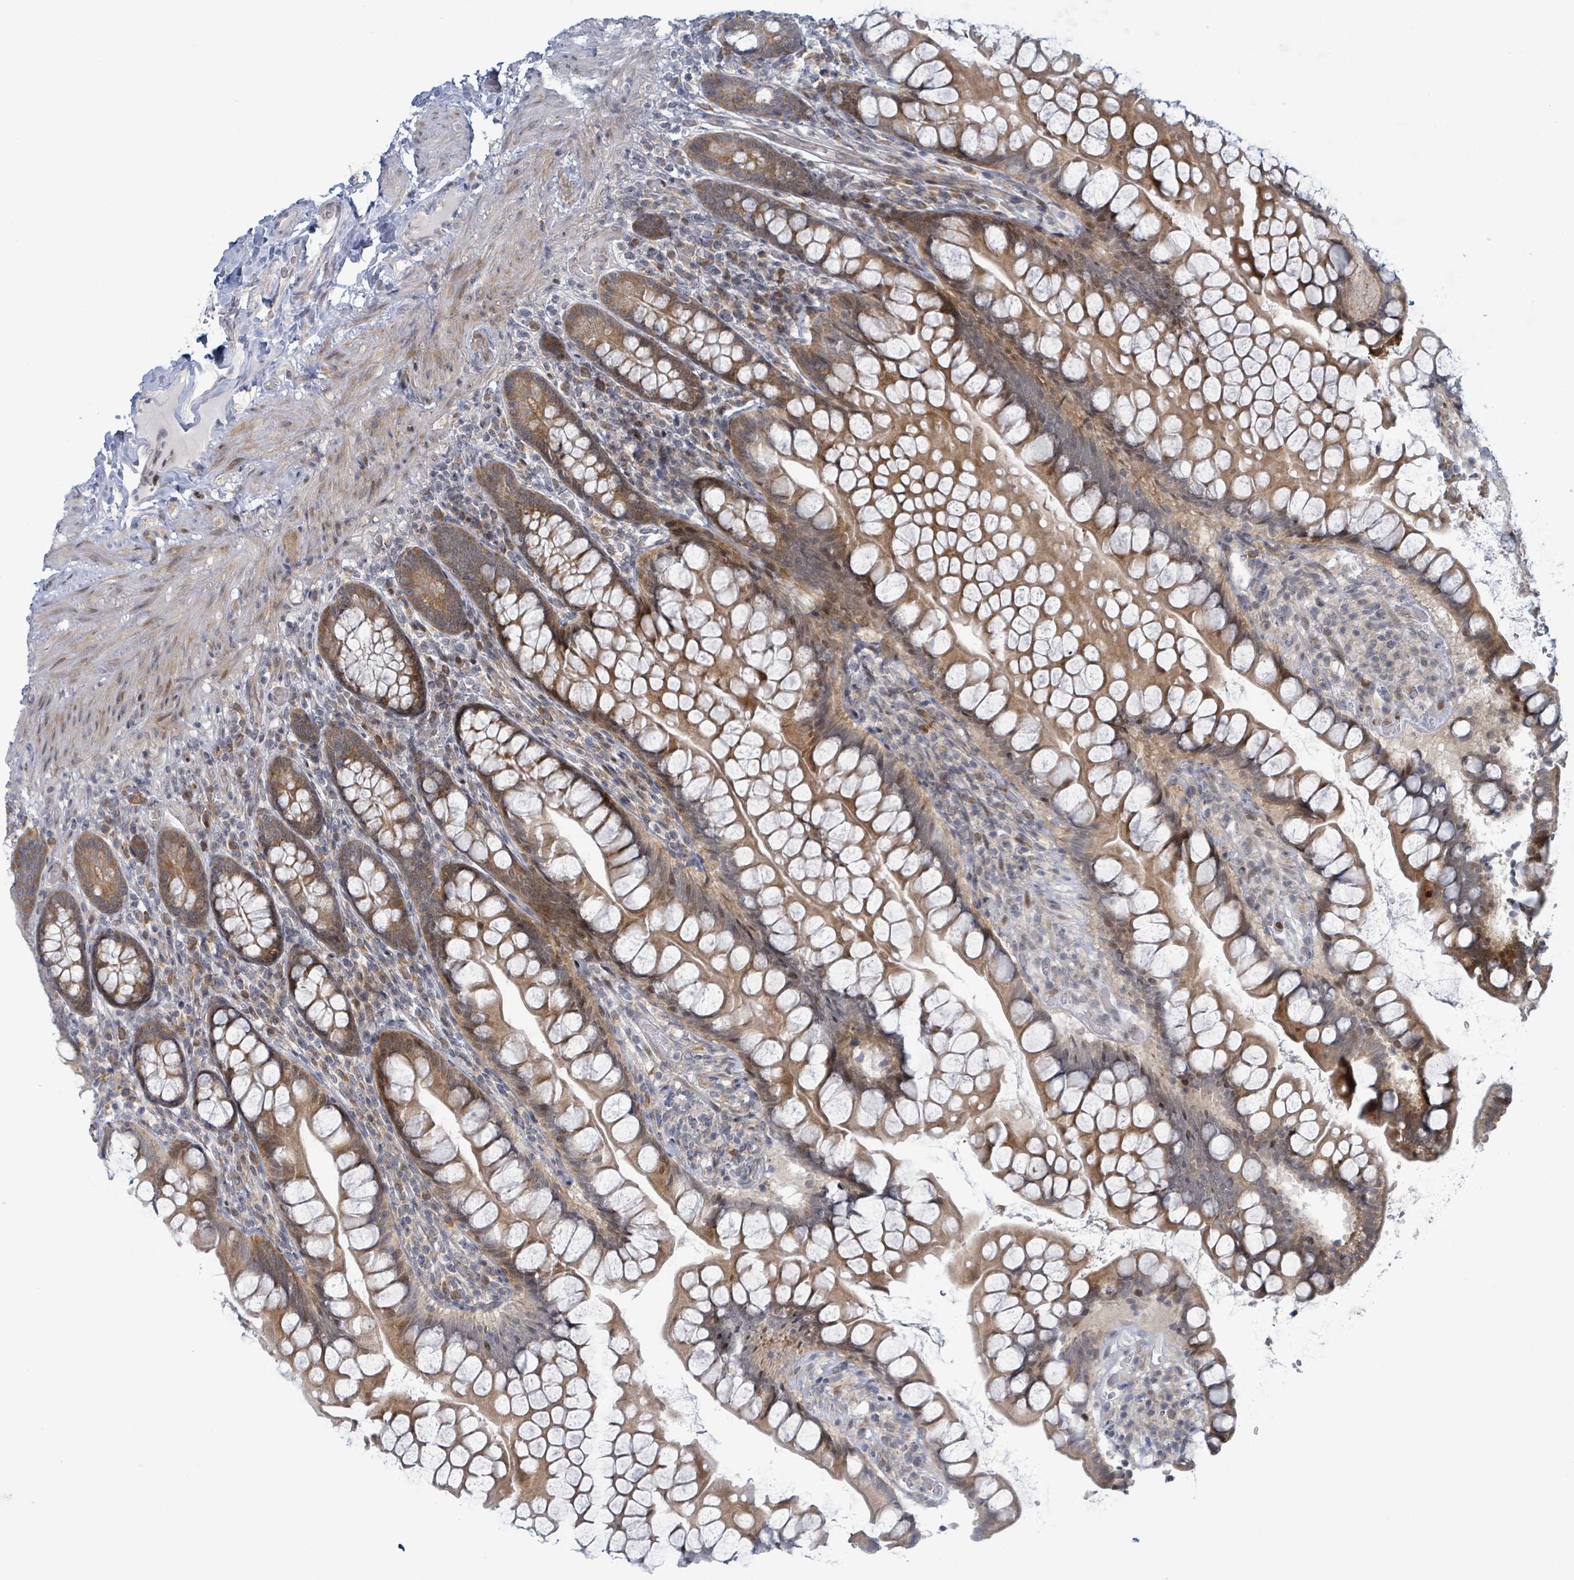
{"staining": {"intensity": "moderate", "quantity": ">75%", "location": "cytoplasmic/membranous"}, "tissue": "small intestine", "cell_type": "Glandular cells", "image_type": "normal", "snomed": [{"axis": "morphology", "description": "Normal tissue, NOS"}, {"axis": "topography", "description": "Small intestine"}], "caption": "Immunohistochemical staining of benign small intestine reveals medium levels of moderate cytoplasmic/membranous positivity in approximately >75% of glandular cells. (Brightfield microscopy of DAB IHC at high magnification).", "gene": "RPL32", "patient": {"sex": "male", "age": 70}}